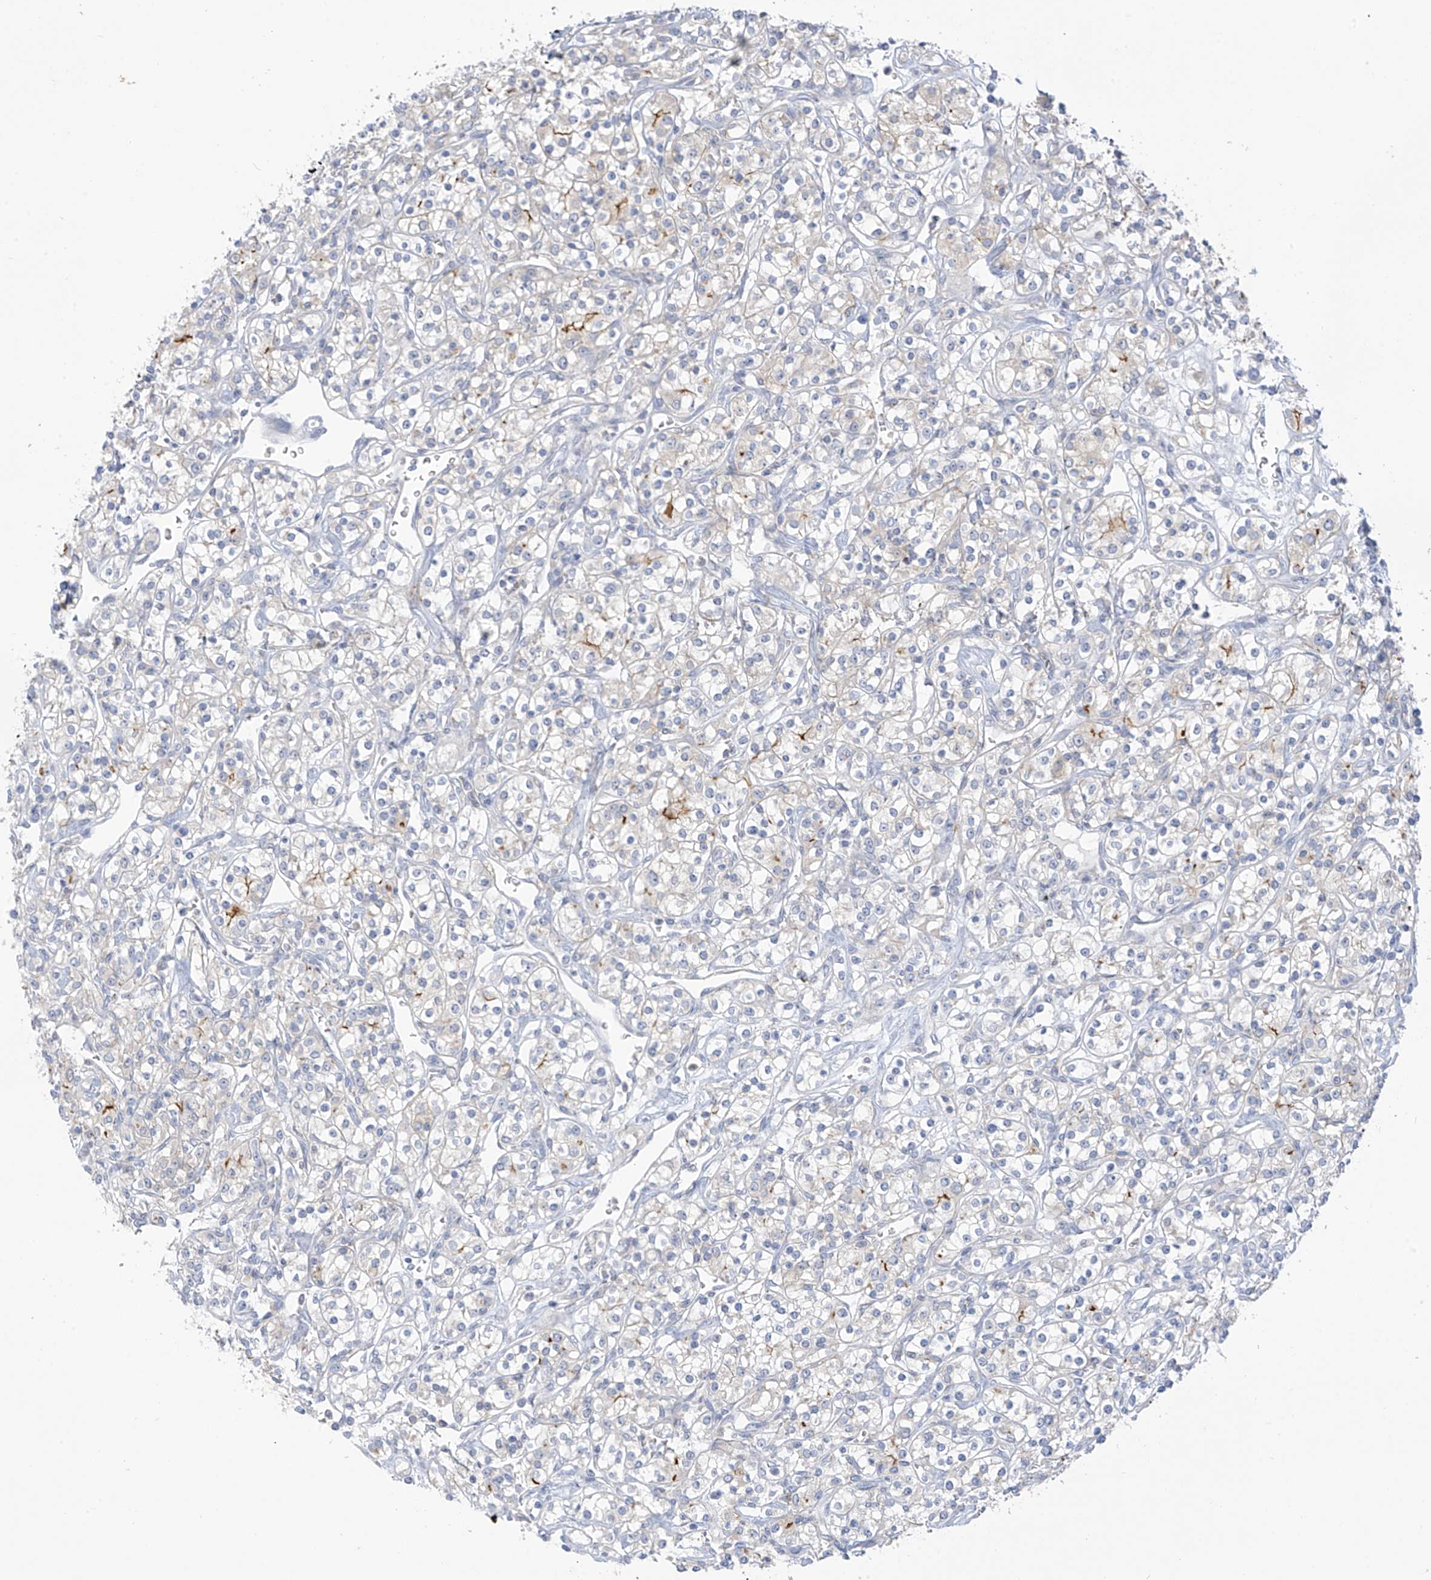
{"staining": {"intensity": "weak", "quantity": "<25%", "location": "cytoplasmic/membranous"}, "tissue": "renal cancer", "cell_type": "Tumor cells", "image_type": "cancer", "snomed": [{"axis": "morphology", "description": "Adenocarcinoma, NOS"}, {"axis": "topography", "description": "Kidney"}], "caption": "DAB immunohistochemical staining of human renal cancer (adenocarcinoma) displays no significant expression in tumor cells. The staining was performed using DAB (3,3'-diaminobenzidine) to visualize the protein expression in brown, while the nuclei were stained in blue with hematoxylin (Magnification: 20x).", "gene": "SLC6A12", "patient": {"sex": "male", "age": 77}}